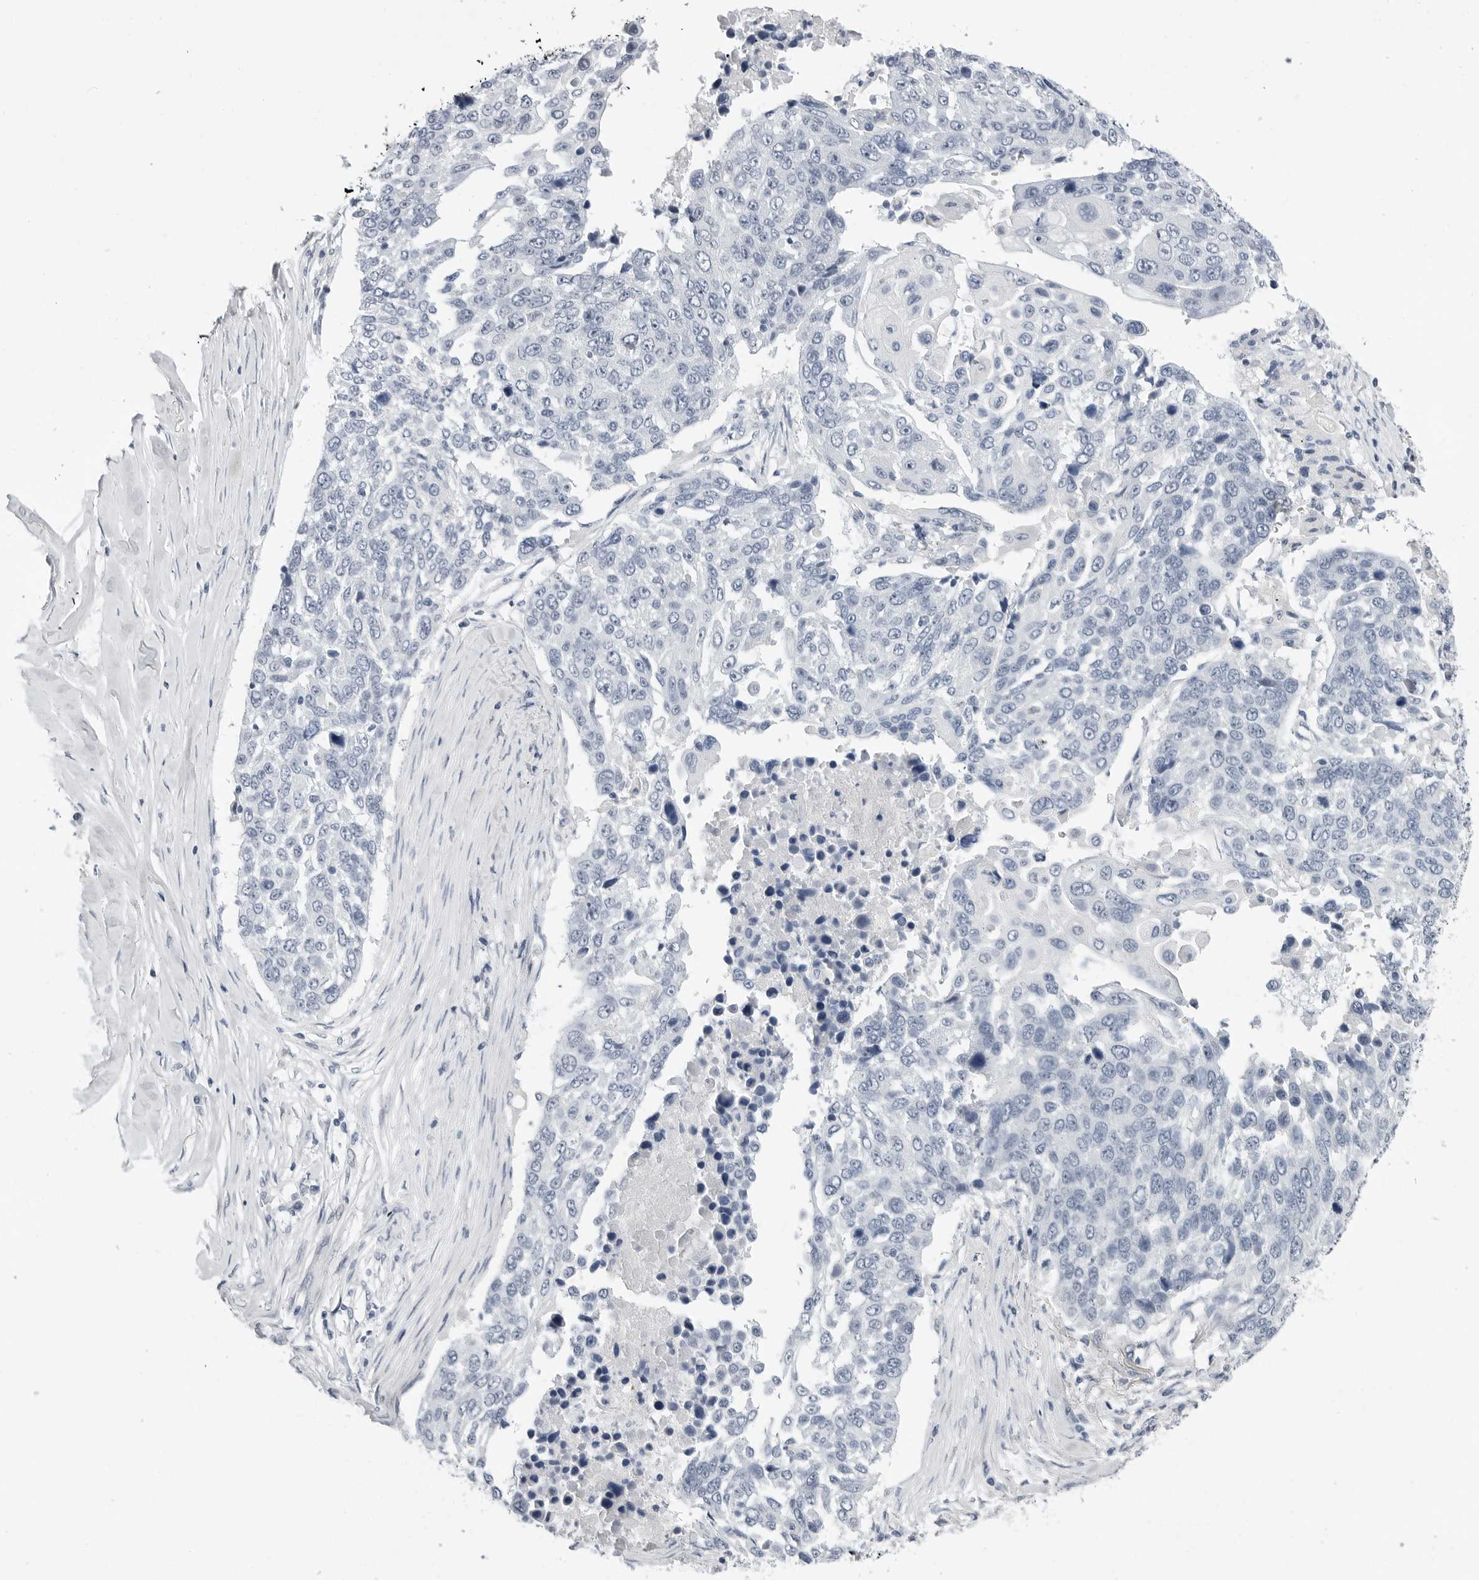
{"staining": {"intensity": "negative", "quantity": "none", "location": "none"}, "tissue": "lung cancer", "cell_type": "Tumor cells", "image_type": "cancer", "snomed": [{"axis": "morphology", "description": "Squamous cell carcinoma, NOS"}, {"axis": "topography", "description": "Lung"}], "caption": "Immunohistochemistry (IHC) micrograph of squamous cell carcinoma (lung) stained for a protein (brown), which shows no expression in tumor cells.", "gene": "PLN", "patient": {"sex": "male", "age": 66}}